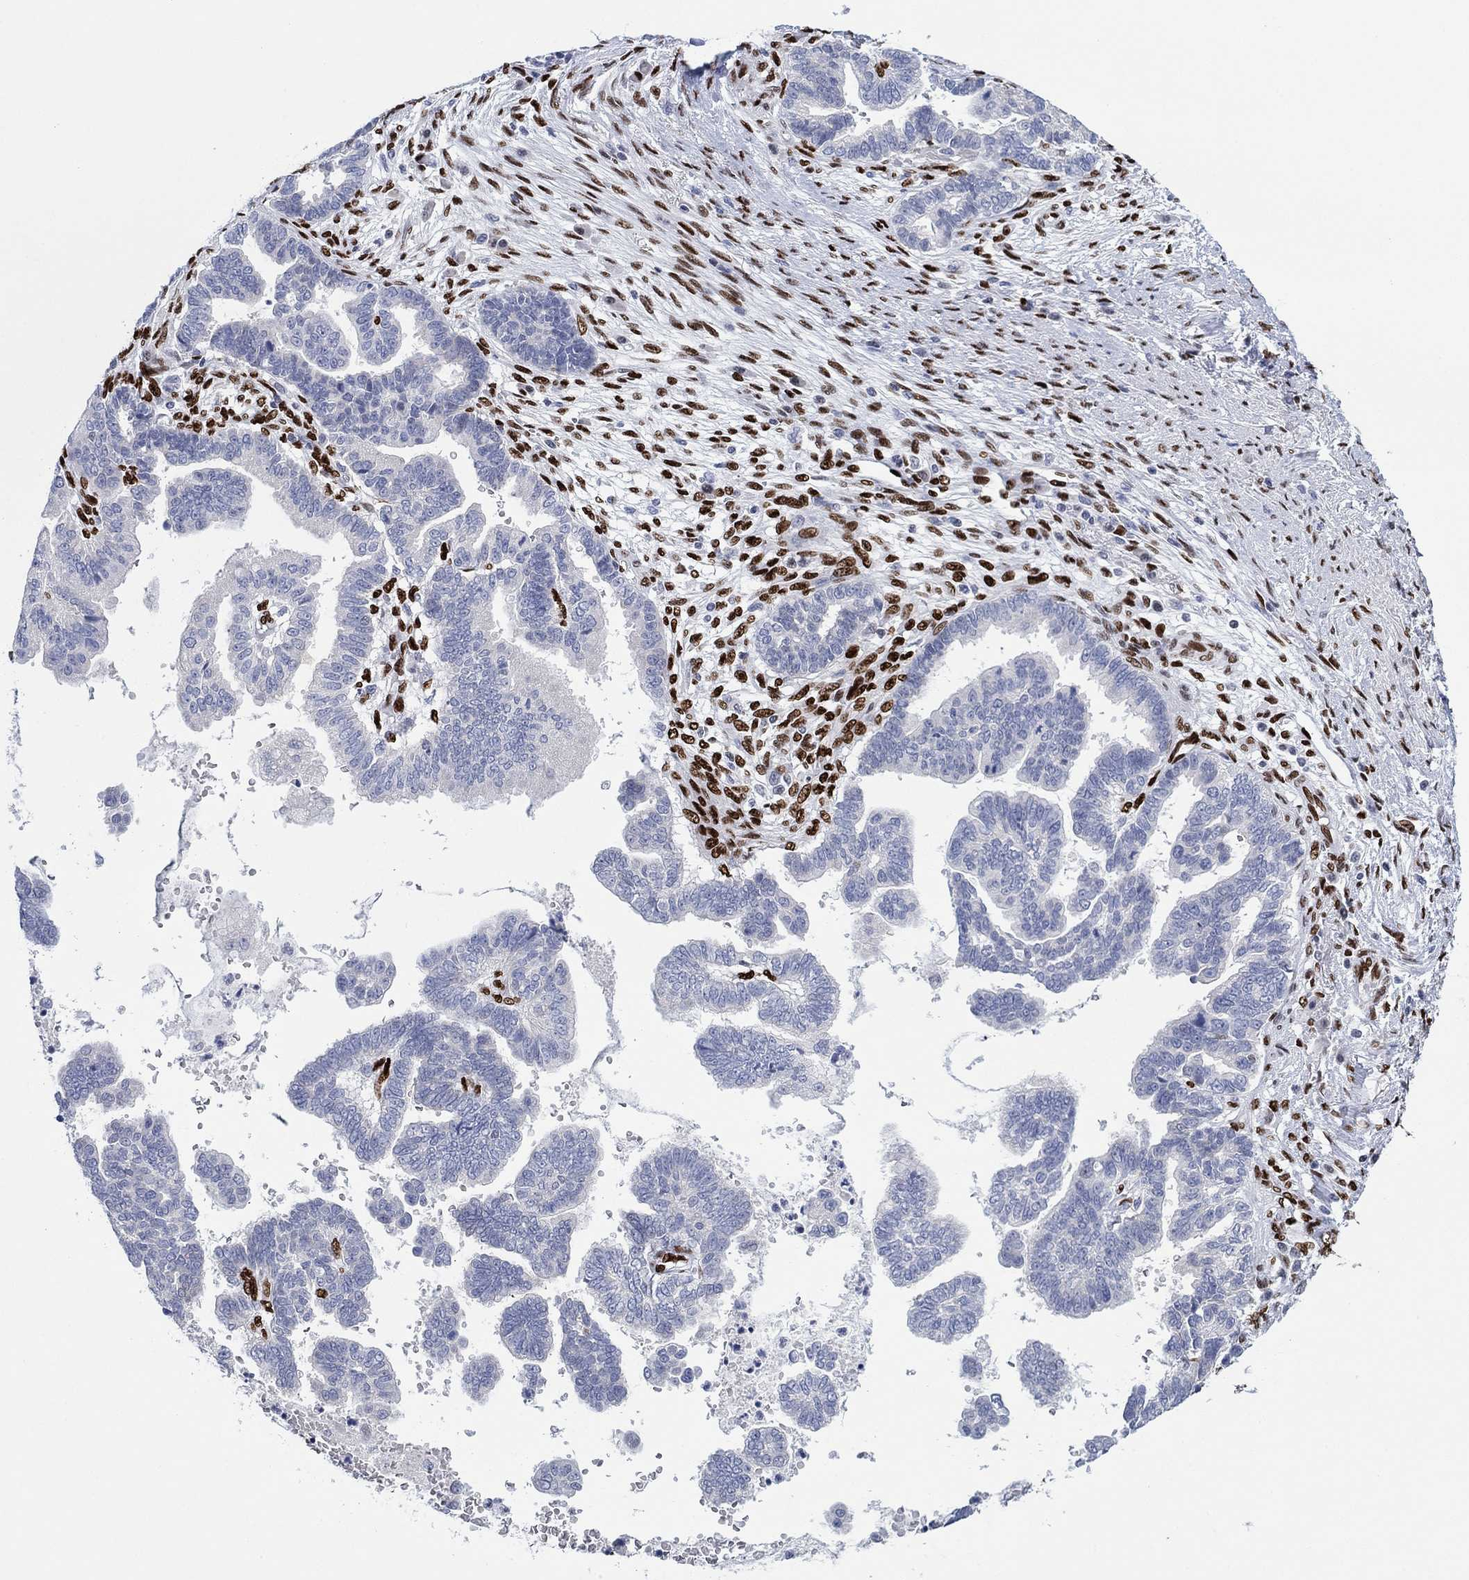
{"staining": {"intensity": "negative", "quantity": "none", "location": "none"}, "tissue": "stomach cancer", "cell_type": "Tumor cells", "image_type": "cancer", "snomed": [{"axis": "morphology", "description": "Adenocarcinoma, NOS"}, {"axis": "topography", "description": "Stomach"}], "caption": "This photomicrograph is of stomach cancer (adenocarcinoma) stained with immunohistochemistry to label a protein in brown with the nuclei are counter-stained blue. There is no positivity in tumor cells. The staining is performed using DAB brown chromogen with nuclei counter-stained in using hematoxylin.", "gene": "ZEB1", "patient": {"sex": "male", "age": 83}}